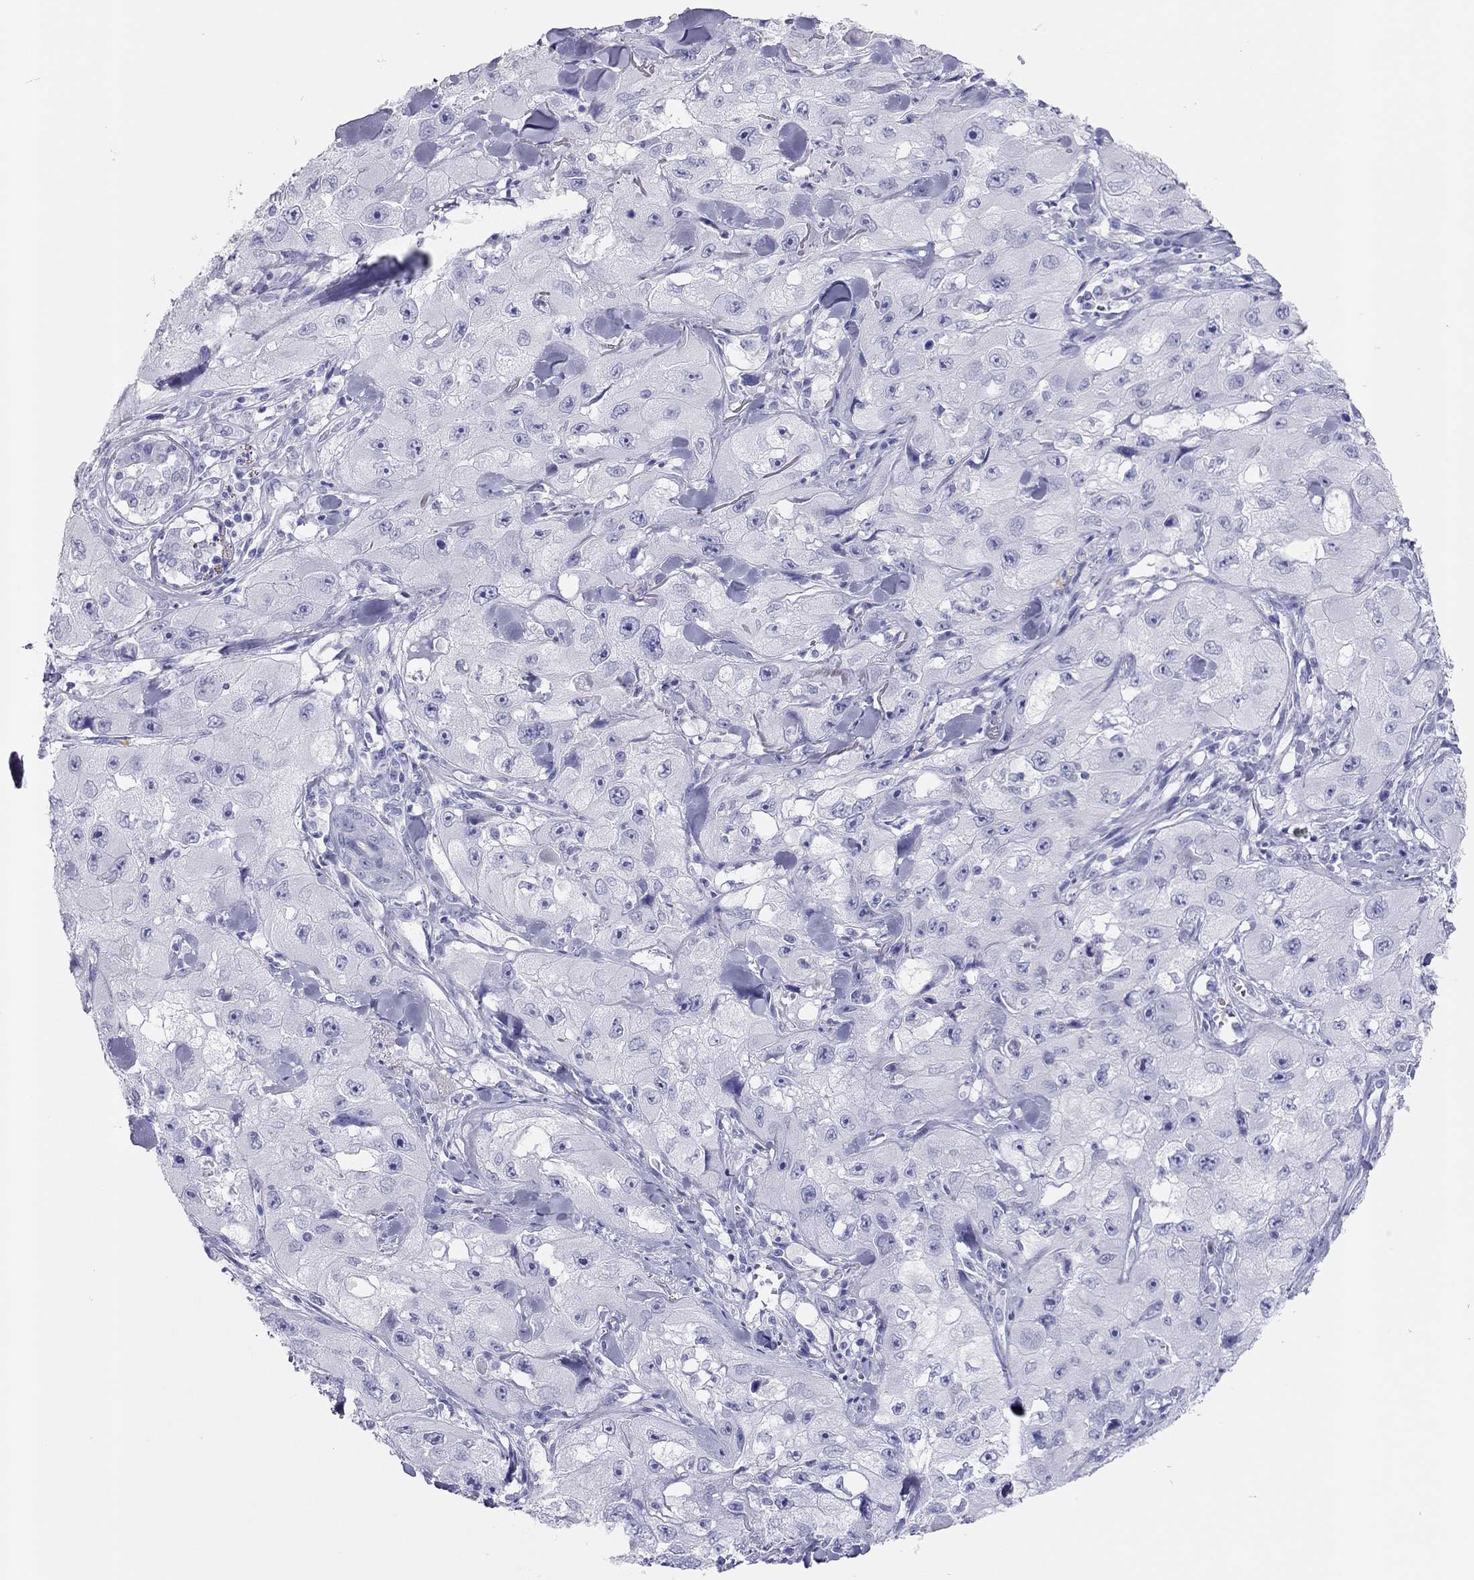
{"staining": {"intensity": "negative", "quantity": "none", "location": "none"}, "tissue": "skin cancer", "cell_type": "Tumor cells", "image_type": "cancer", "snomed": [{"axis": "morphology", "description": "Squamous cell carcinoma, NOS"}, {"axis": "topography", "description": "Skin"}, {"axis": "topography", "description": "Subcutis"}], "caption": "Tumor cells are negative for protein expression in human skin squamous cell carcinoma.", "gene": "TSHB", "patient": {"sex": "male", "age": 73}}